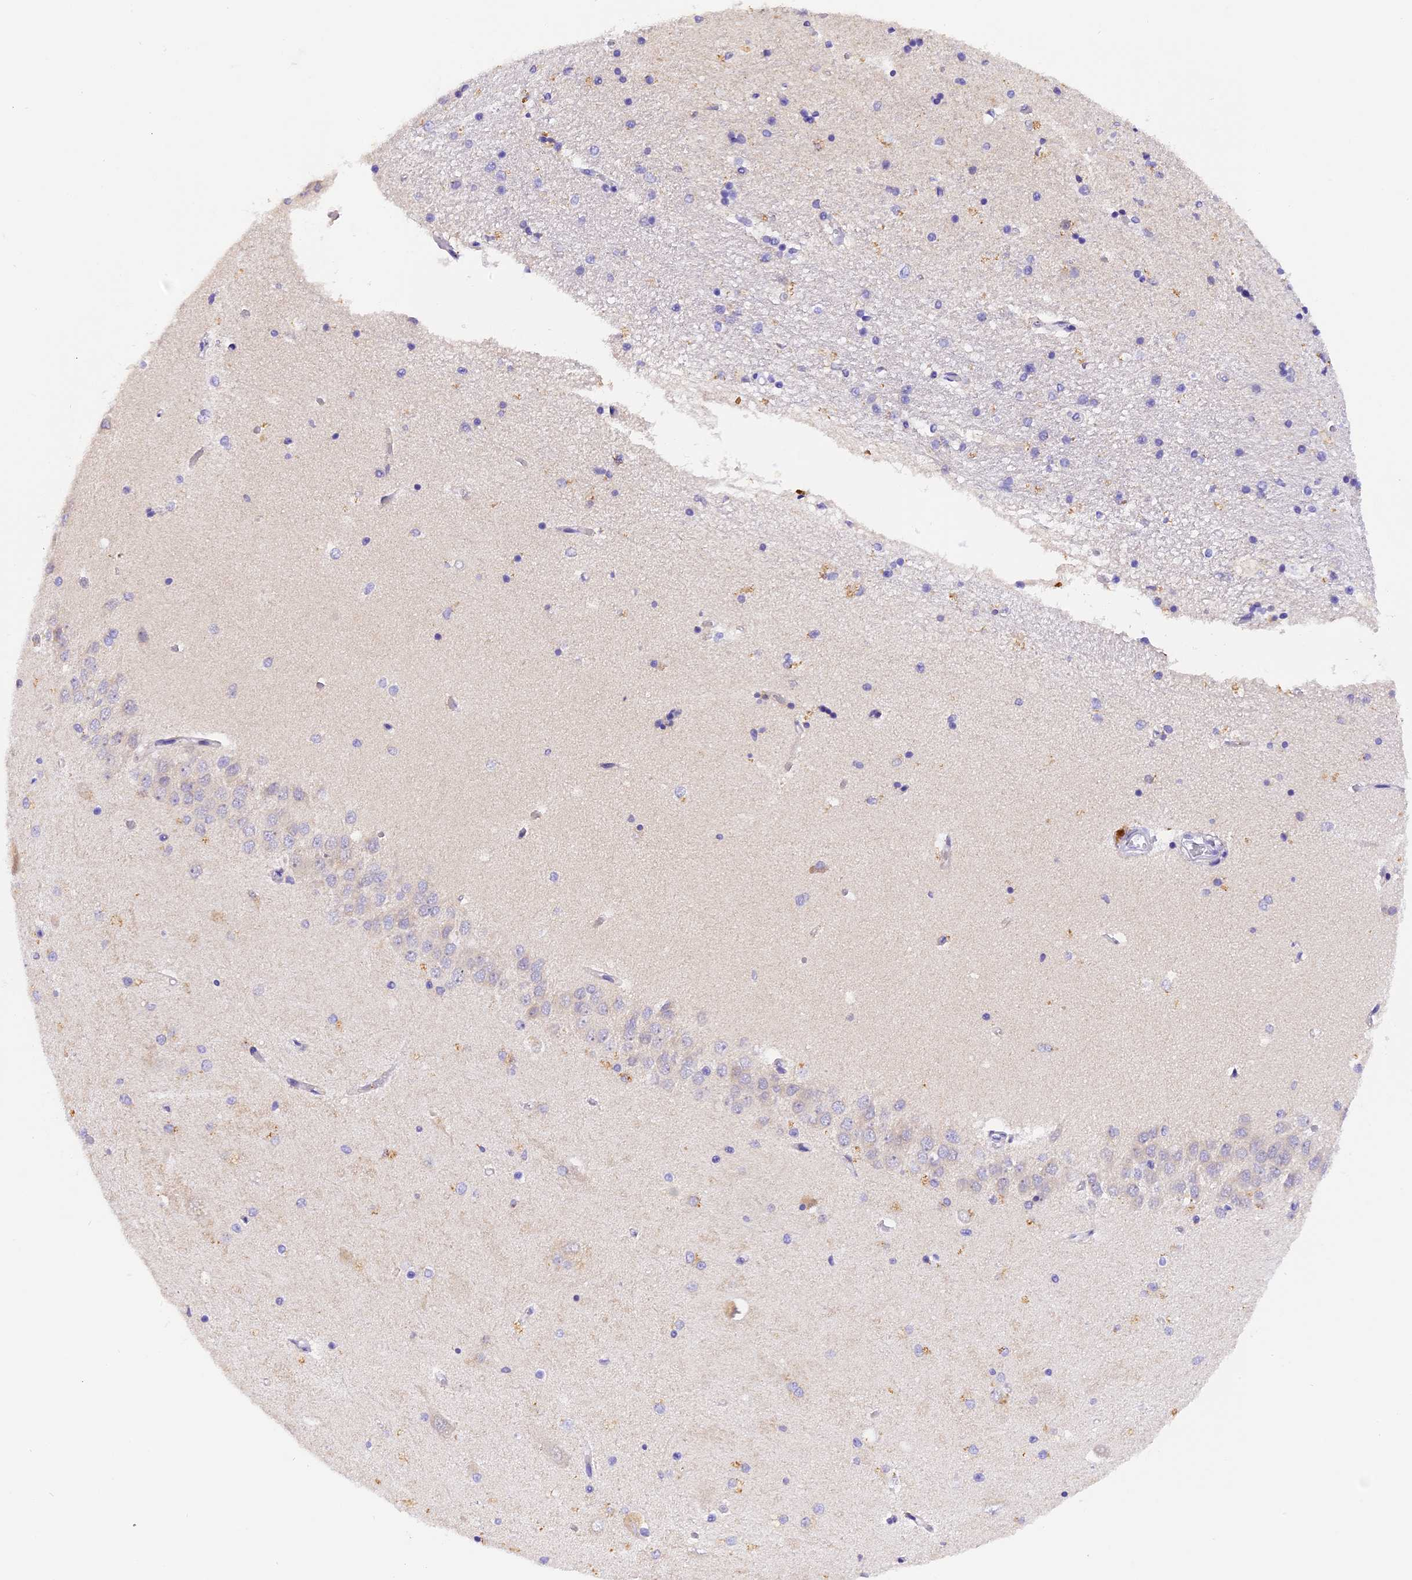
{"staining": {"intensity": "negative", "quantity": "none", "location": "none"}, "tissue": "hippocampus", "cell_type": "Glial cells", "image_type": "normal", "snomed": [{"axis": "morphology", "description": "Normal tissue, NOS"}, {"axis": "topography", "description": "Hippocampus"}], "caption": "Immunohistochemistry (IHC) image of normal hippocampus: human hippocampus stained with DAB (3,3'-diaminobenzidine) exhibits no significant protein expression in glial cells.", "gene": "PKIA", "patient": {"sex": "male", "age": 45}}